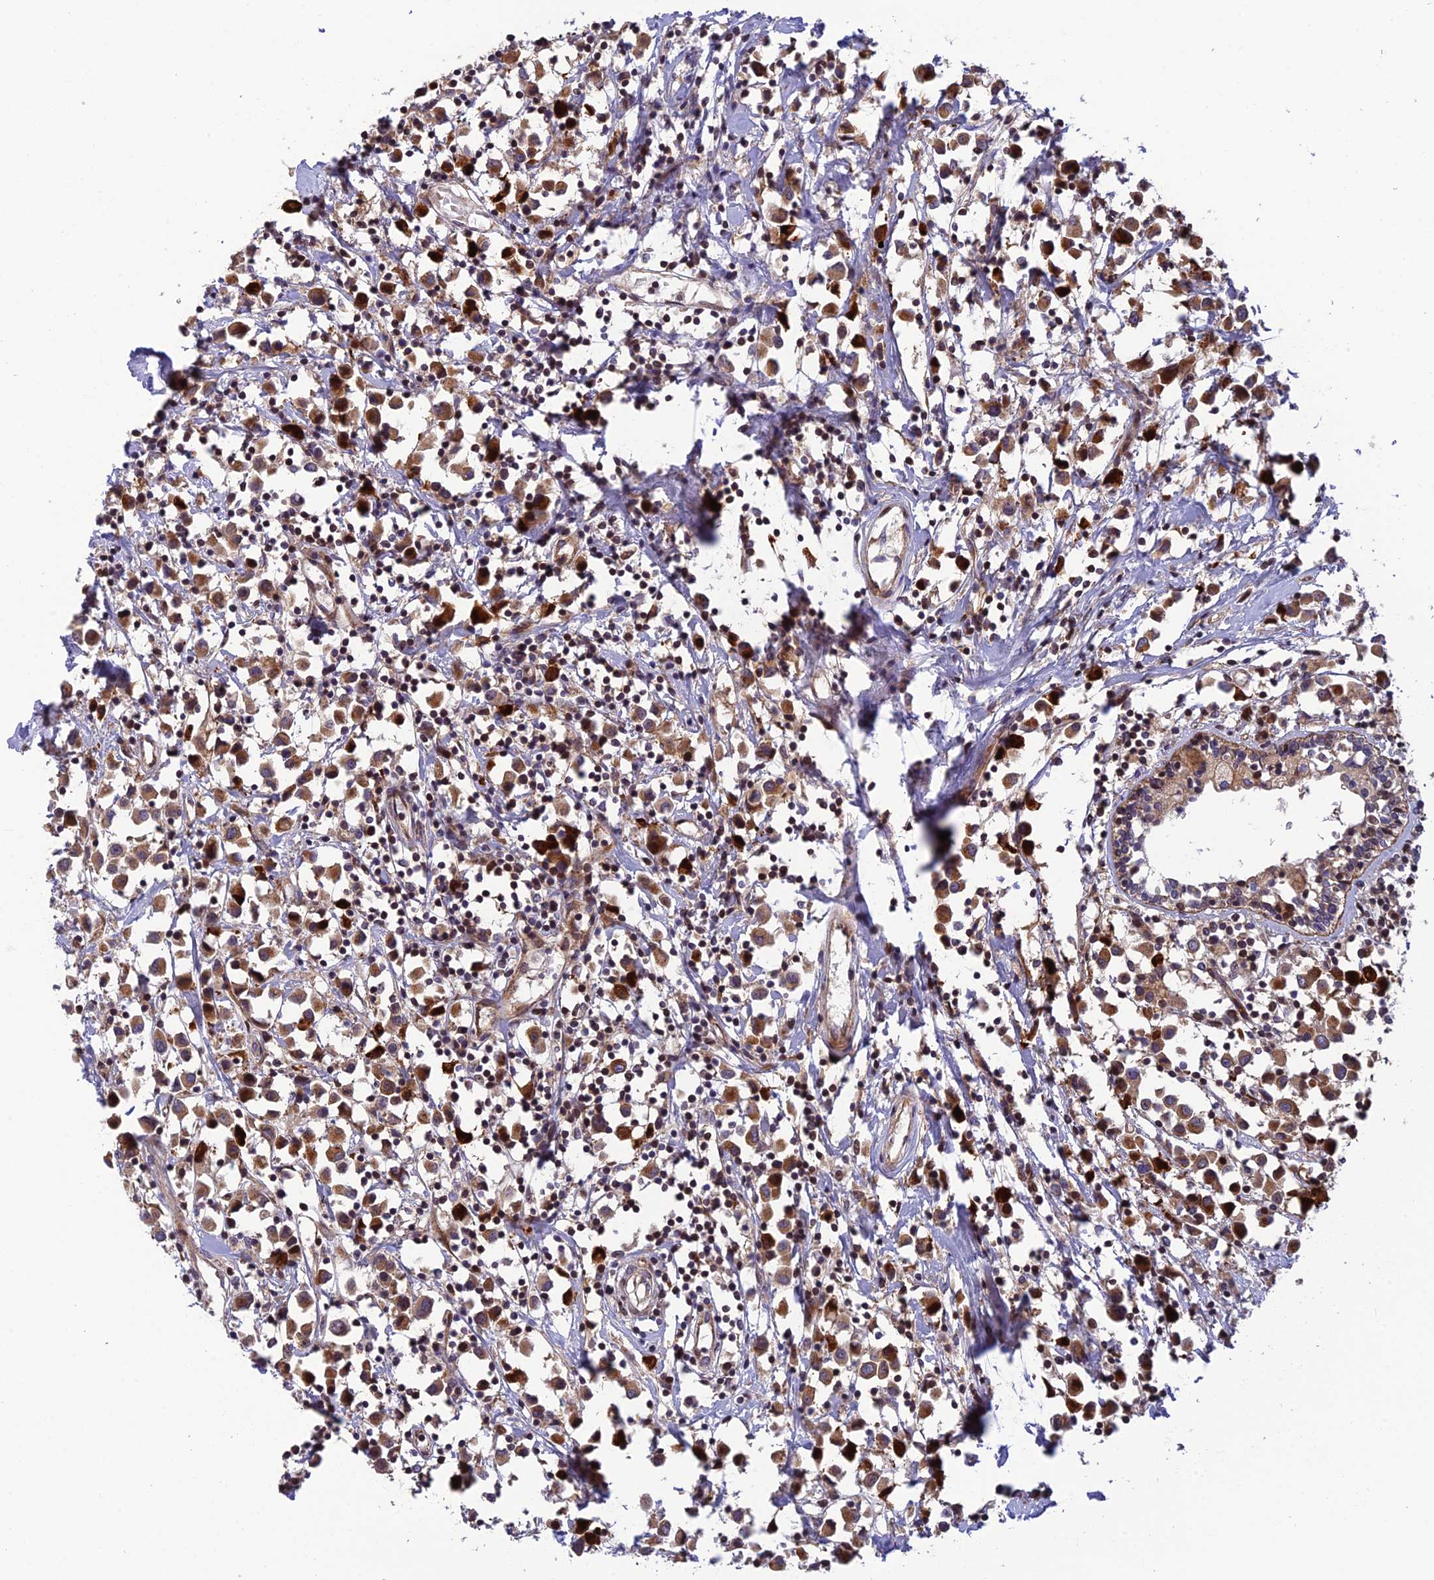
{"staining": {"intensity": "moderate", "quantity": ">75%", "location": "cytoplasmic/membranous"}, "tissue": "breast cancer", "cell_type": "Tumor cells", "image_type": "cancer", "snomed": [{"axis": "morphology", "description": "Duct carcinoma"}, {"axis": "topography", "description": "Breast"}], "caption": "Moderate cytoplasmic/membranous protein positivity is seen in about >75% of tumor cells in breast invasive ductal carcinoma. (DAB IHC, brown staining for protein, blue staining for nuclei).", "gene": "SMIM7", "patient": {"sex": "female", "age": 61}}